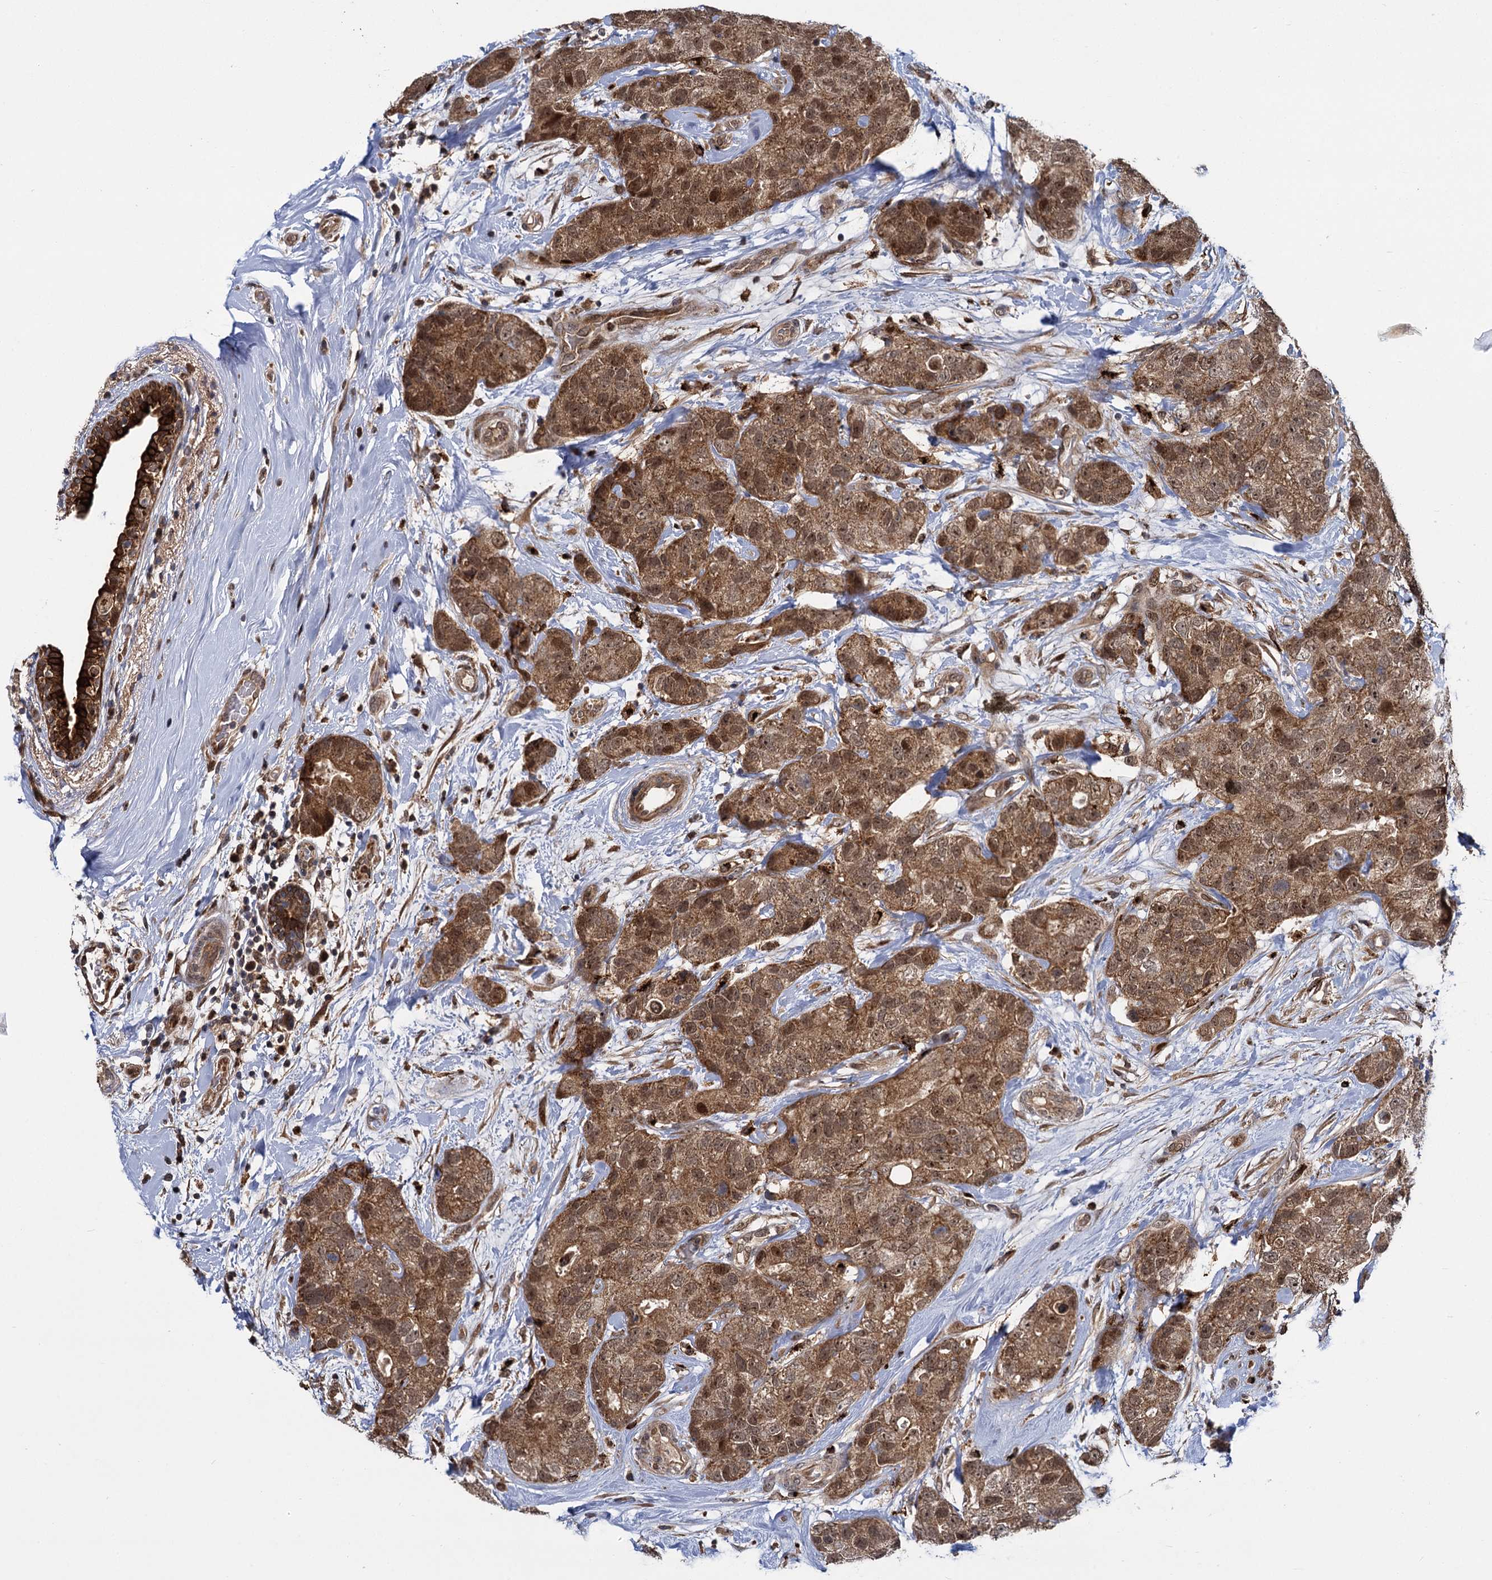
{"staining": {"intensity": "moderate", "quantity": ">75%", "location": "cytoplasmic/membranous,nuclear"}, "tissue": "breast cancer", "cell_type": "Tumor cells", "image_type": "cancer", "snomed": [{"axis": "morphology", "description": "Duct carcinoma"}, {"axis": "topography", "description": "Breast"}], "caption": "Immunohistochemistry (IHC) photomicrograph of neoplastic tissue: human intraductal carcinoma (breast) stained using immunohistochemistry (IHC) demonstrates medium levels of moderate protein expression localized specifically in the cytoplasmic/membranous and nuclear of tumor cells, appearing as a cytoplasmic/membranous and nuclear brown color.", "gene": "GAL3ST4", "patient": {"sex": "female", "age": 62}}